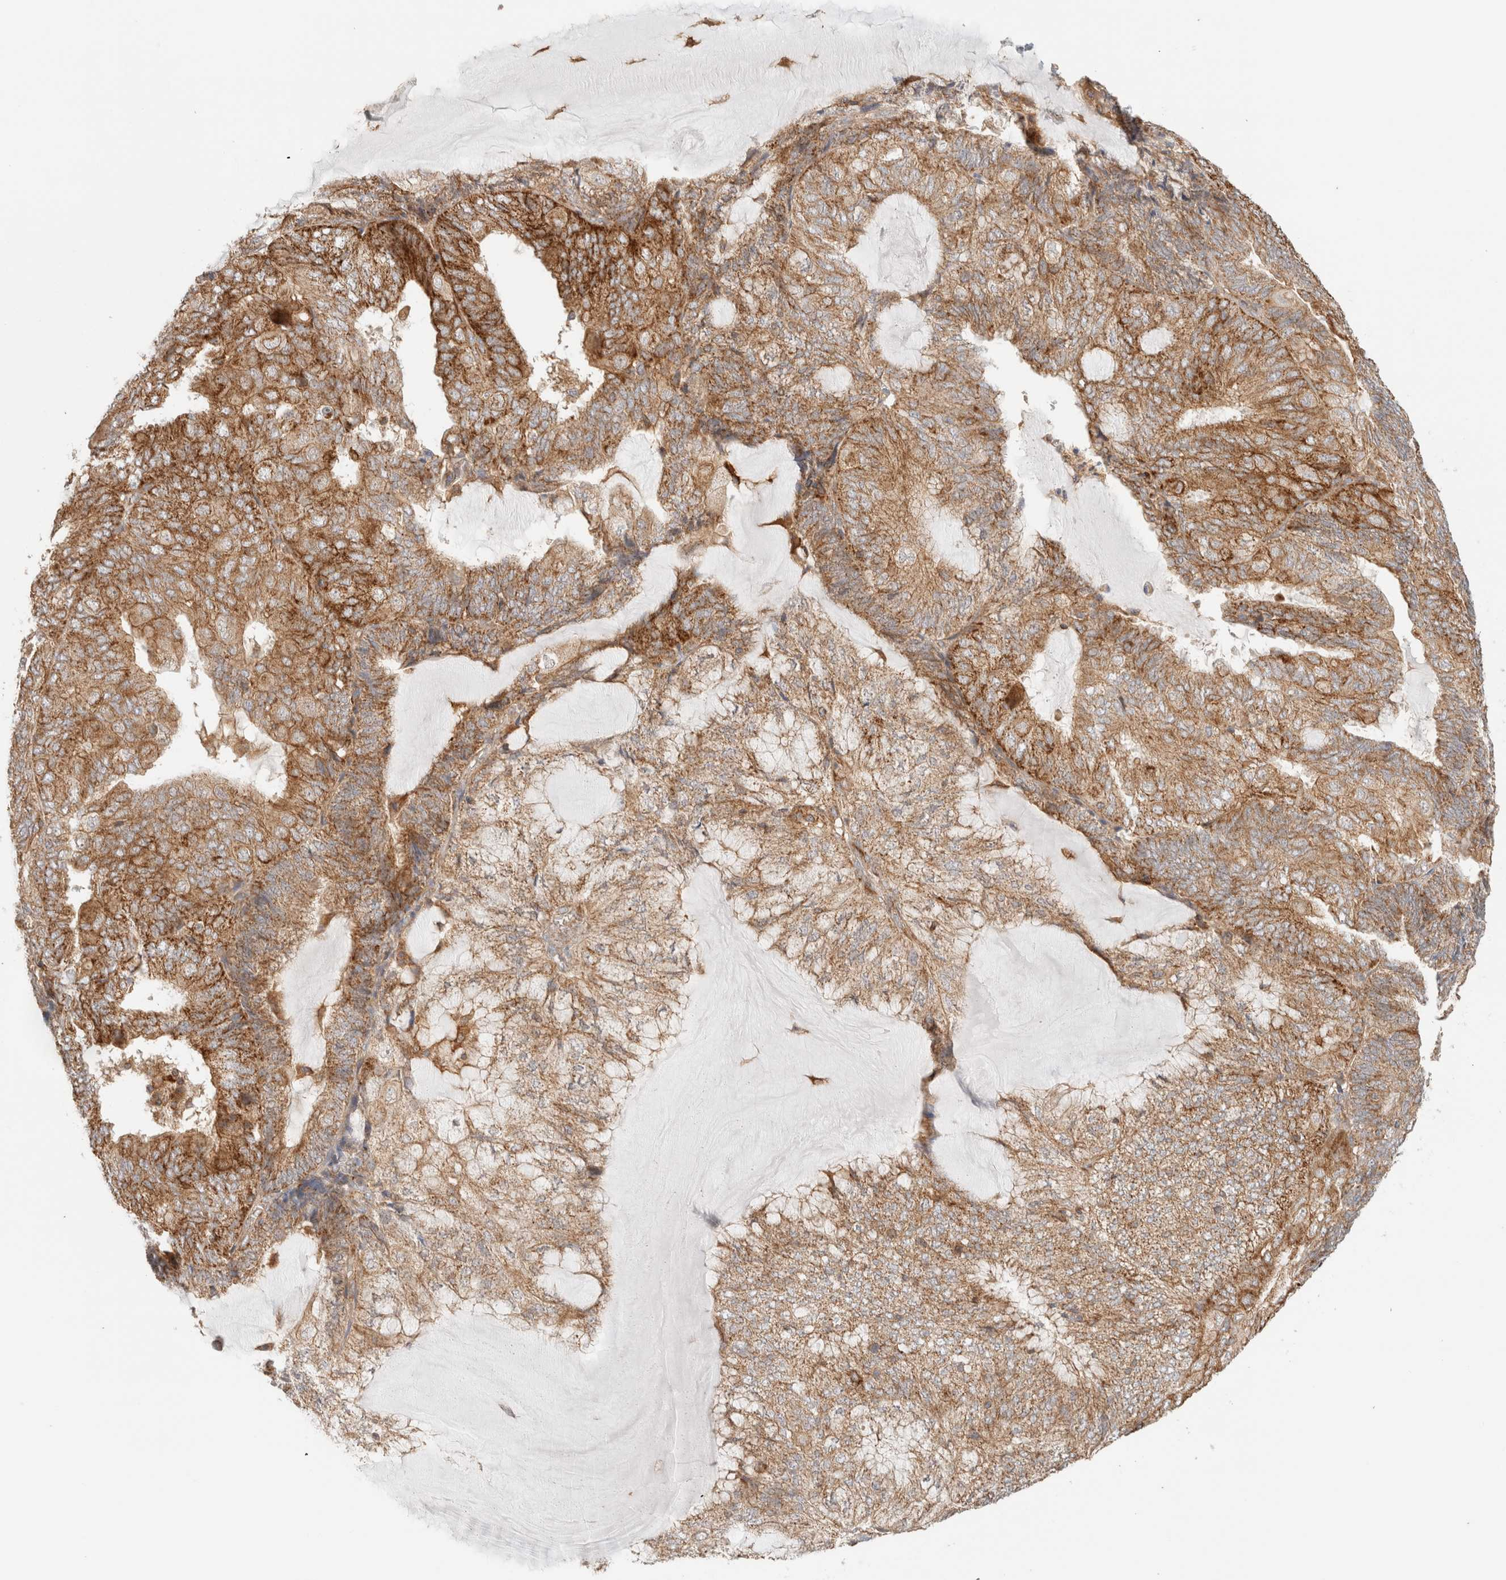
{"staining": {"intensity": "strong", "quantity": "25%-75%", "location": "cytoplasmic/membranous"}, "tissue": "endometrial cancer", "cell_type": "Tumor cells", "image_type": "cancer", "snomed": [{"axis": "morphology", "description": "Adenocarcinoma, NOS"}, {"axis": "topography", "description": "Endometrium"}], "caption": "Immunohistochemical staining of adenocarcinoma (endometrial) shows high levels of strong cytoplasmic/membranous staining in about 25%-75% of tumor cells.", "gene": "MRM3", "patient": {"sex": "female", "age": 81}}